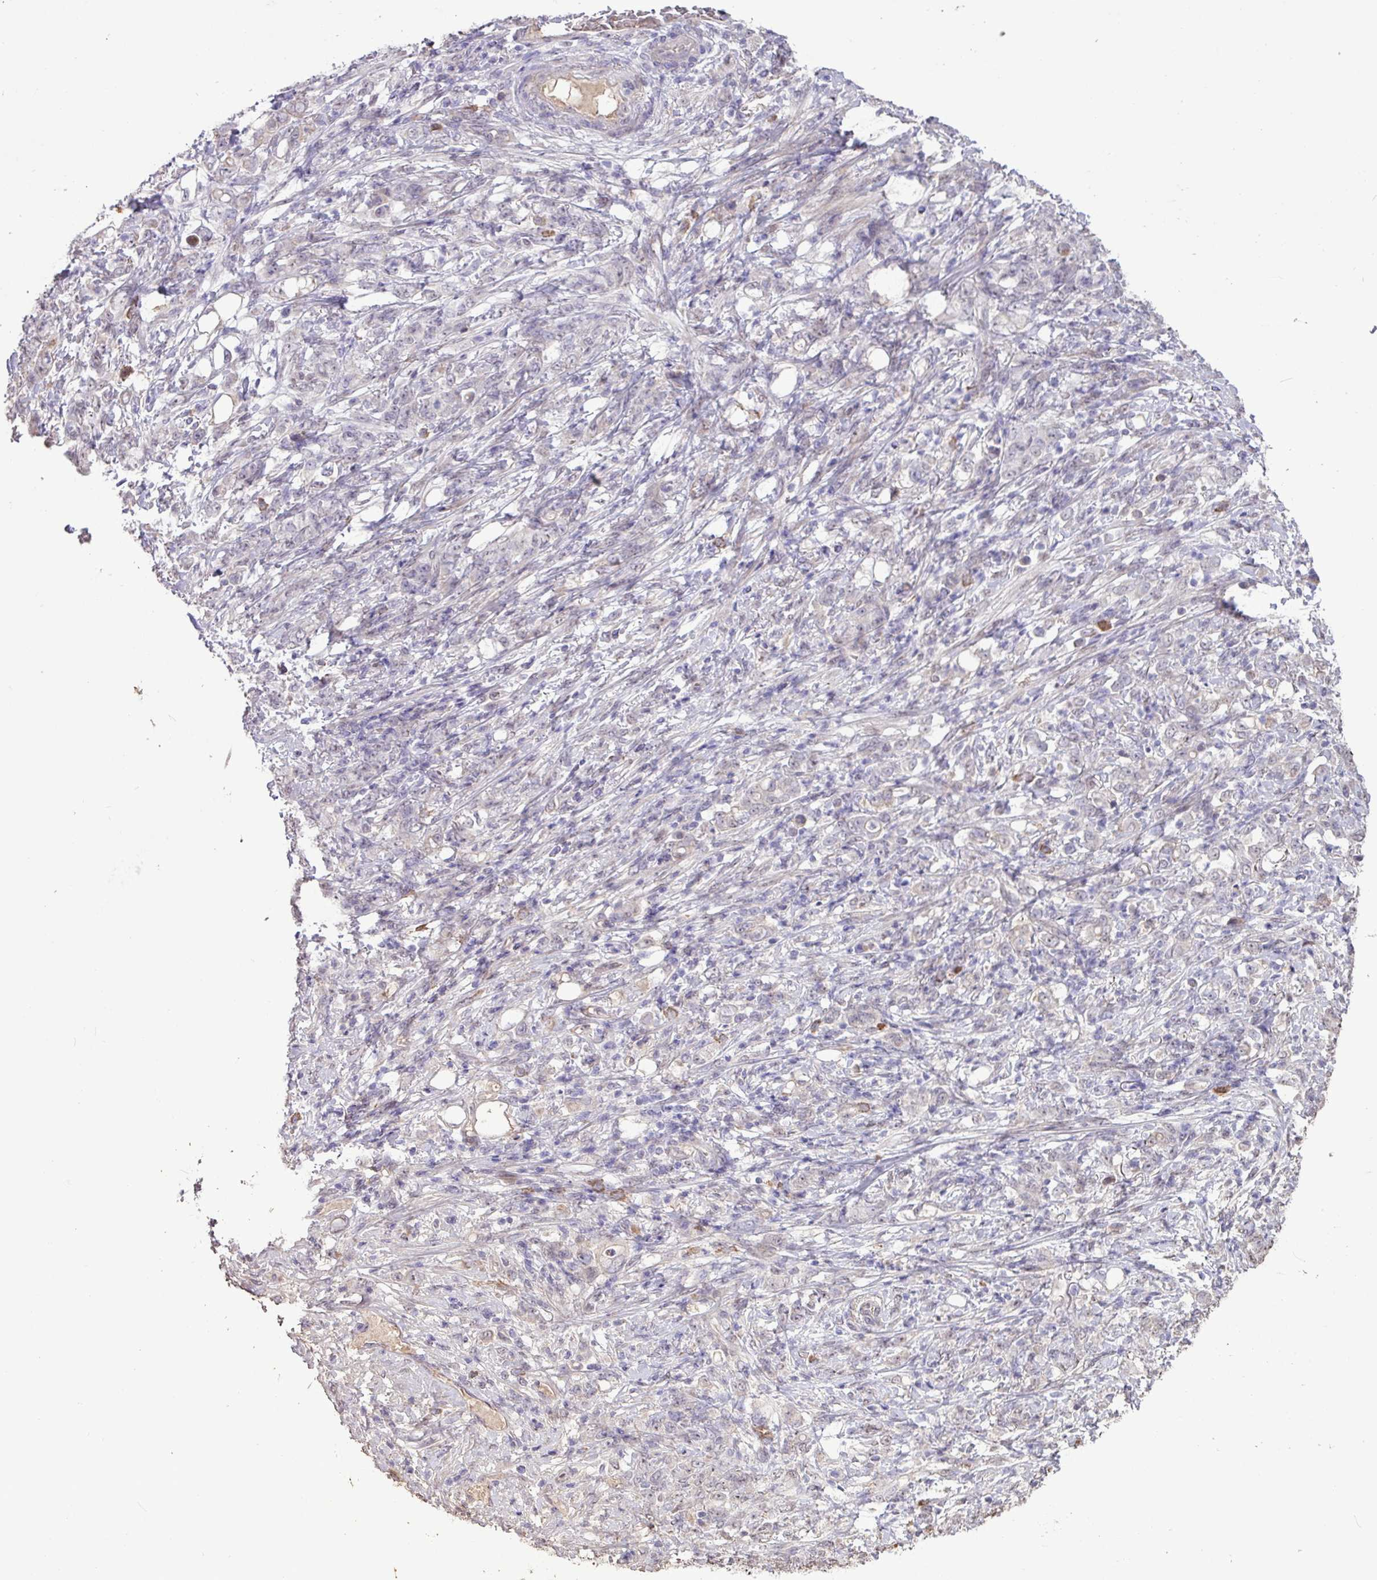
{"staining": {"intensity": "negative", "quantity": "none", "location": "none"}, "tissue": "stomach cancer", "cell_type": "Tumor cells", "image_type": "cancer", "snomed": [{"axis": "morphology", "description": "Adenocarcinoma, NOS"}, {"axis": "topography", "description": "Stomach"}], "caption": "An image of human adenocarcinoma (stomach) is negative for staining in tumor cells.", "gene": "L3MBTL3", "patient": {"sex": "female", "age": 79}}